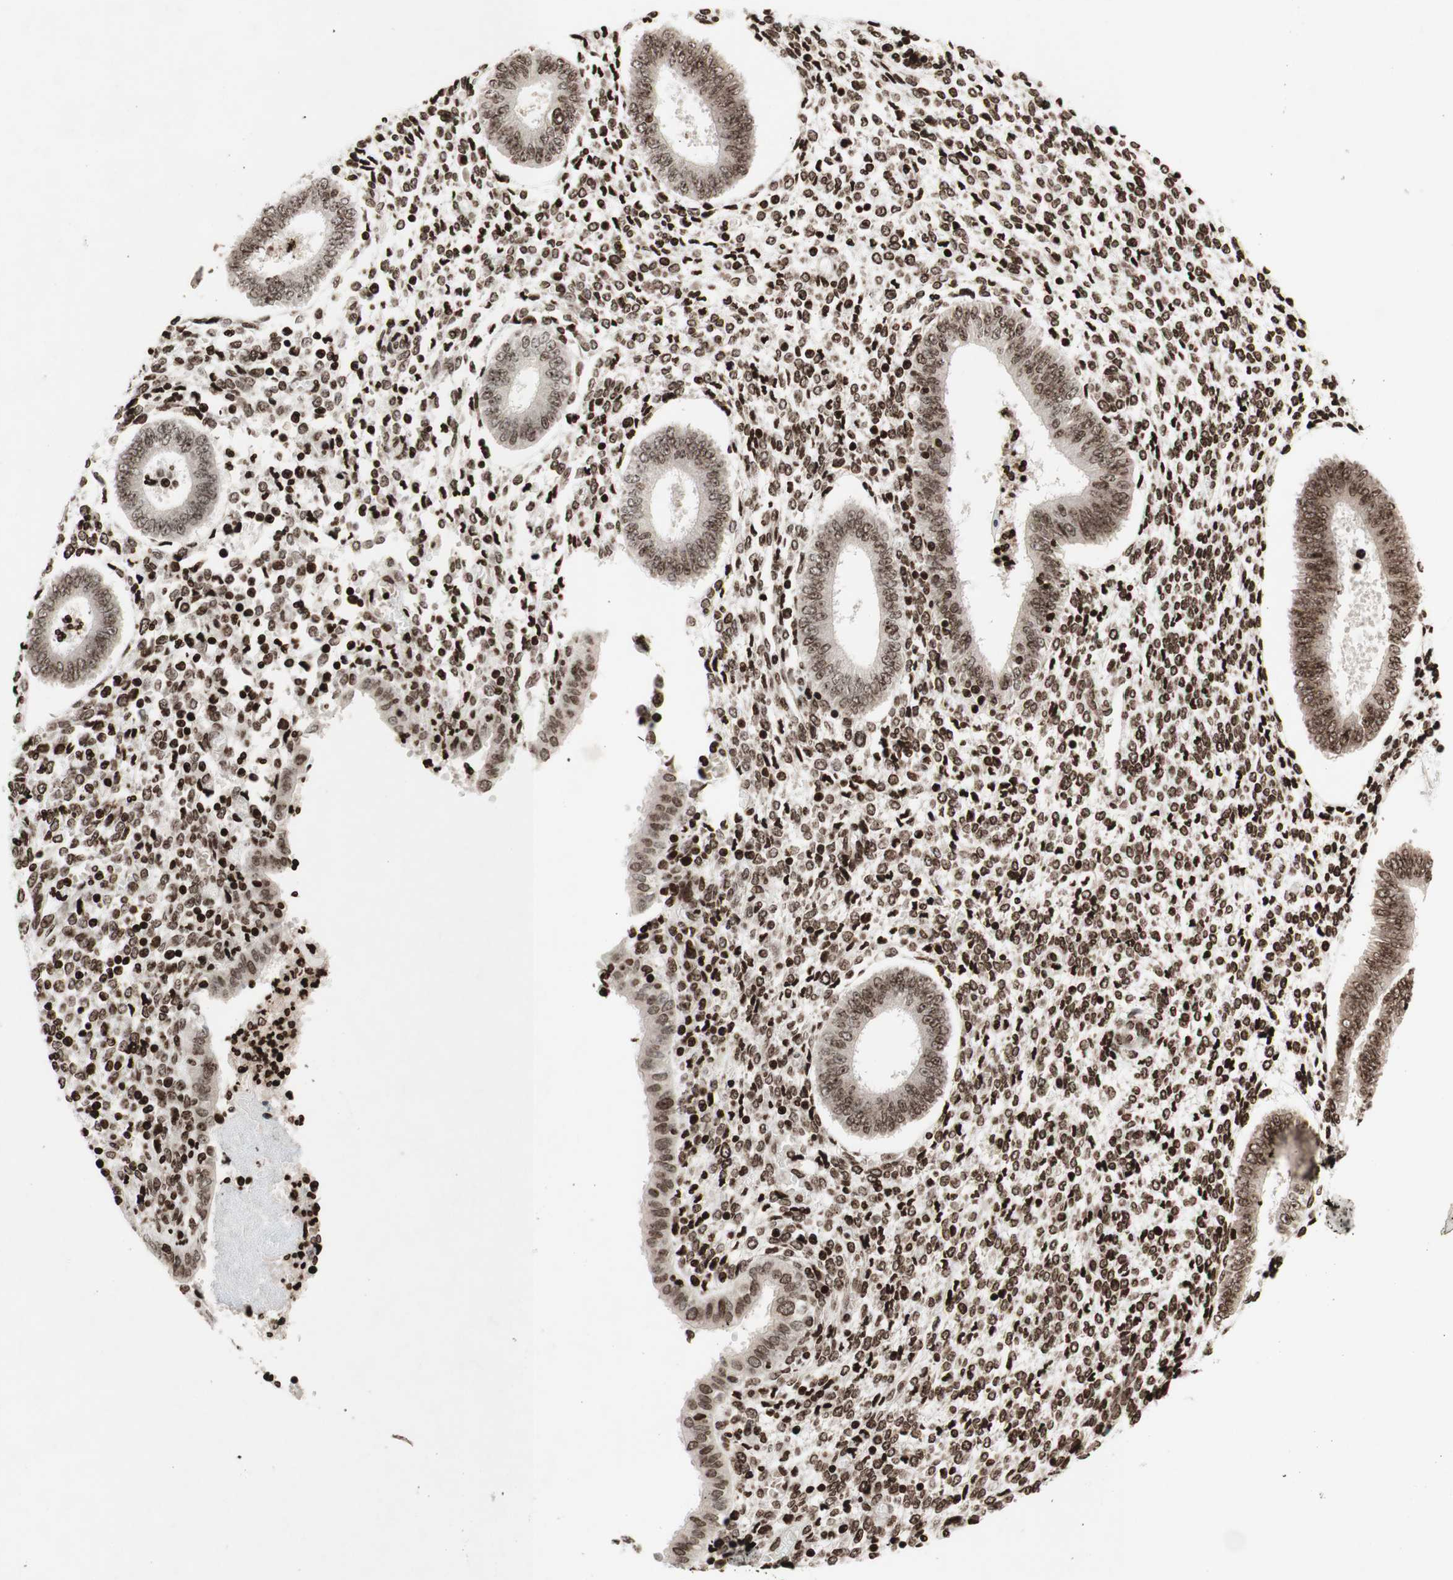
{"staining": {"intensity": "strong", "quantity": ">75%", "location": "nuclear"}, "tissue": "endometrium", "cell_type": "Cells in endometrial stroma", "image_type": "normal", "snomed": [{"axis": "morphology", "description": "Normal tissue, NOS"}, {"axis": "topography", "description": "Endometrium"}], "caption": "Immunohistochemical staining of benign endometrium demonstrates strong nuclear protein staining in approximately >75% of cells in endometrial stroma.", "gene": "NCOA3", "patient": {"sex": "female", "age": 35}}